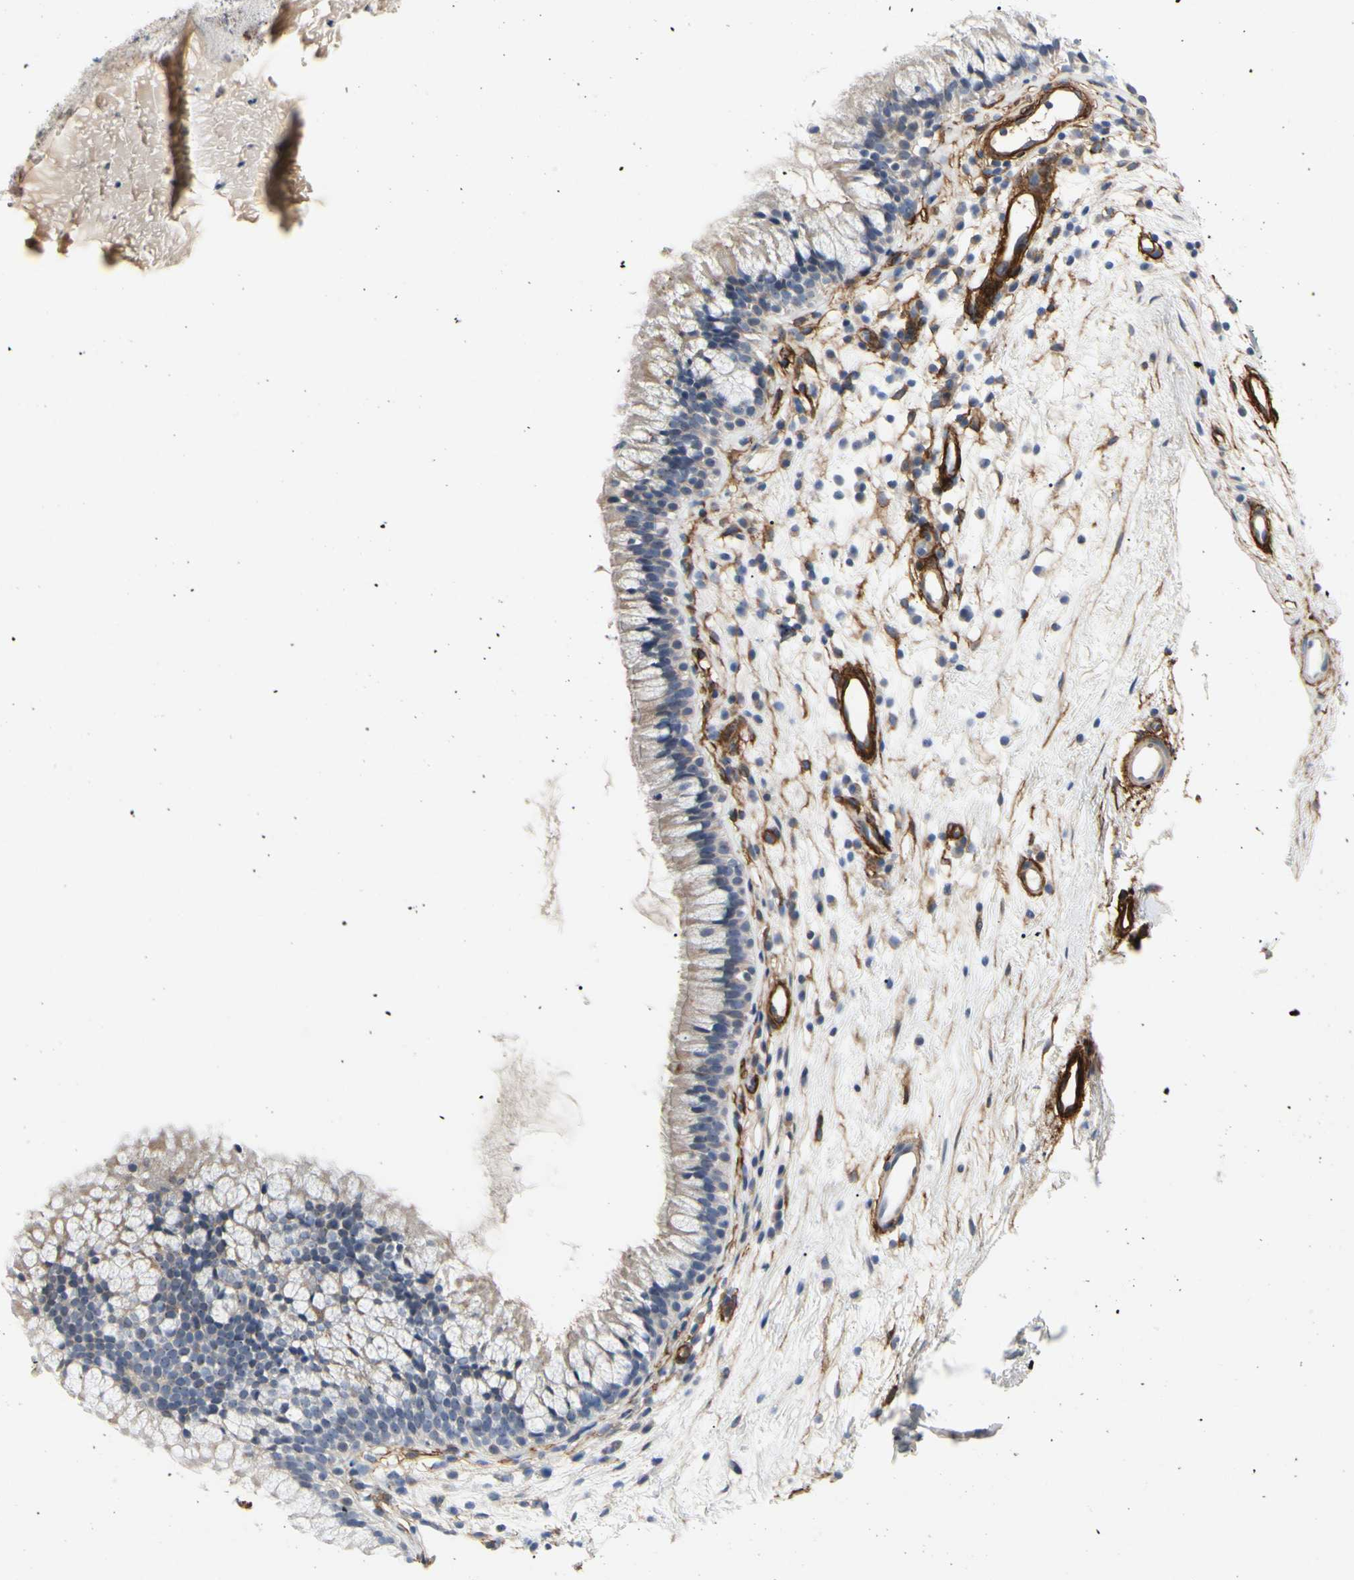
{"staining": {"intensity": "weak", "quantity": "<25%", "location": "cytoplasmic/membranous"}, "tissue": "nasopharynx", "cell_type": "Respiratory epithelial cells", "image_type": "normal", "snomed": [{"axis": "morphology", "description": "Normal tissue, NOS"}, {"axis": "topography", "description": "Nasopharynx"}], "caption": "Normal nasopharynx was stained to show a protein in brown. There is no significant staining in respiratory epithelial cells.", "gene": "GGT5", "patient": {"sex": "male", "age": 21}}